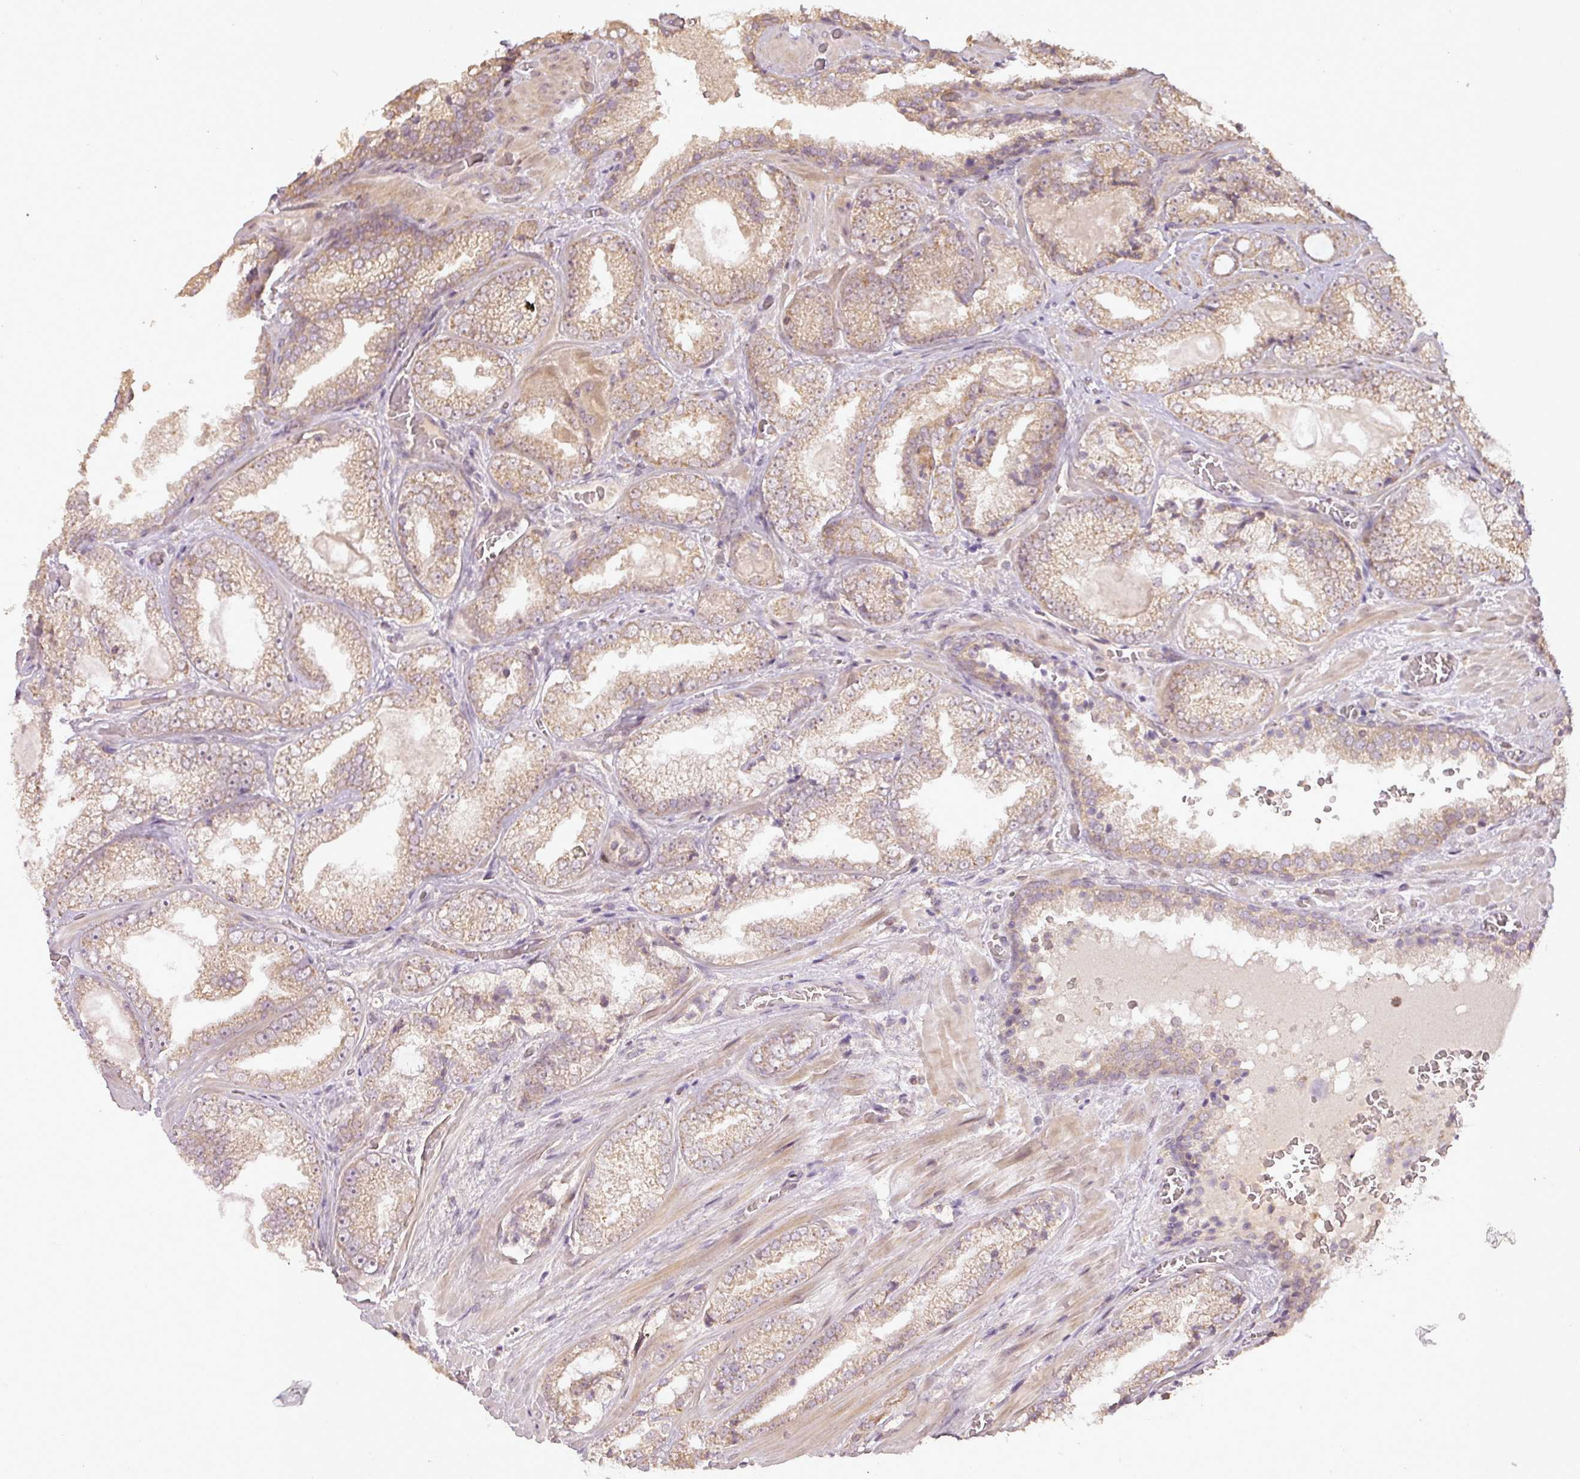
{"staining": {"intensity": "weak", "quantity": ">75%", "location": "cytoplasmic/membranous"}, "tissue": "prostate cancer", "cell_type": "Tumor cells", "image_type": "cancer", "snomed": [{"axis": "morphology", "description": "Adenocarcinoma, Low grade"}, {"axis": "topography", "description": "Prostate"}], "caption": "Immunohistochemistry (IHC) micrograph of neoplastic tissue: prostate cancer (adenocarcinoma (low-grade)) stained using immunohistochemistry (IHC) displays low levels of weak protein expression localized specifically in the cytoplasmic/membranous of tumor cells, appearing as a cytoplasmic/membranous brown color.", "gene": "FAIM", "patient": {"sex": "male", "age": 57}}